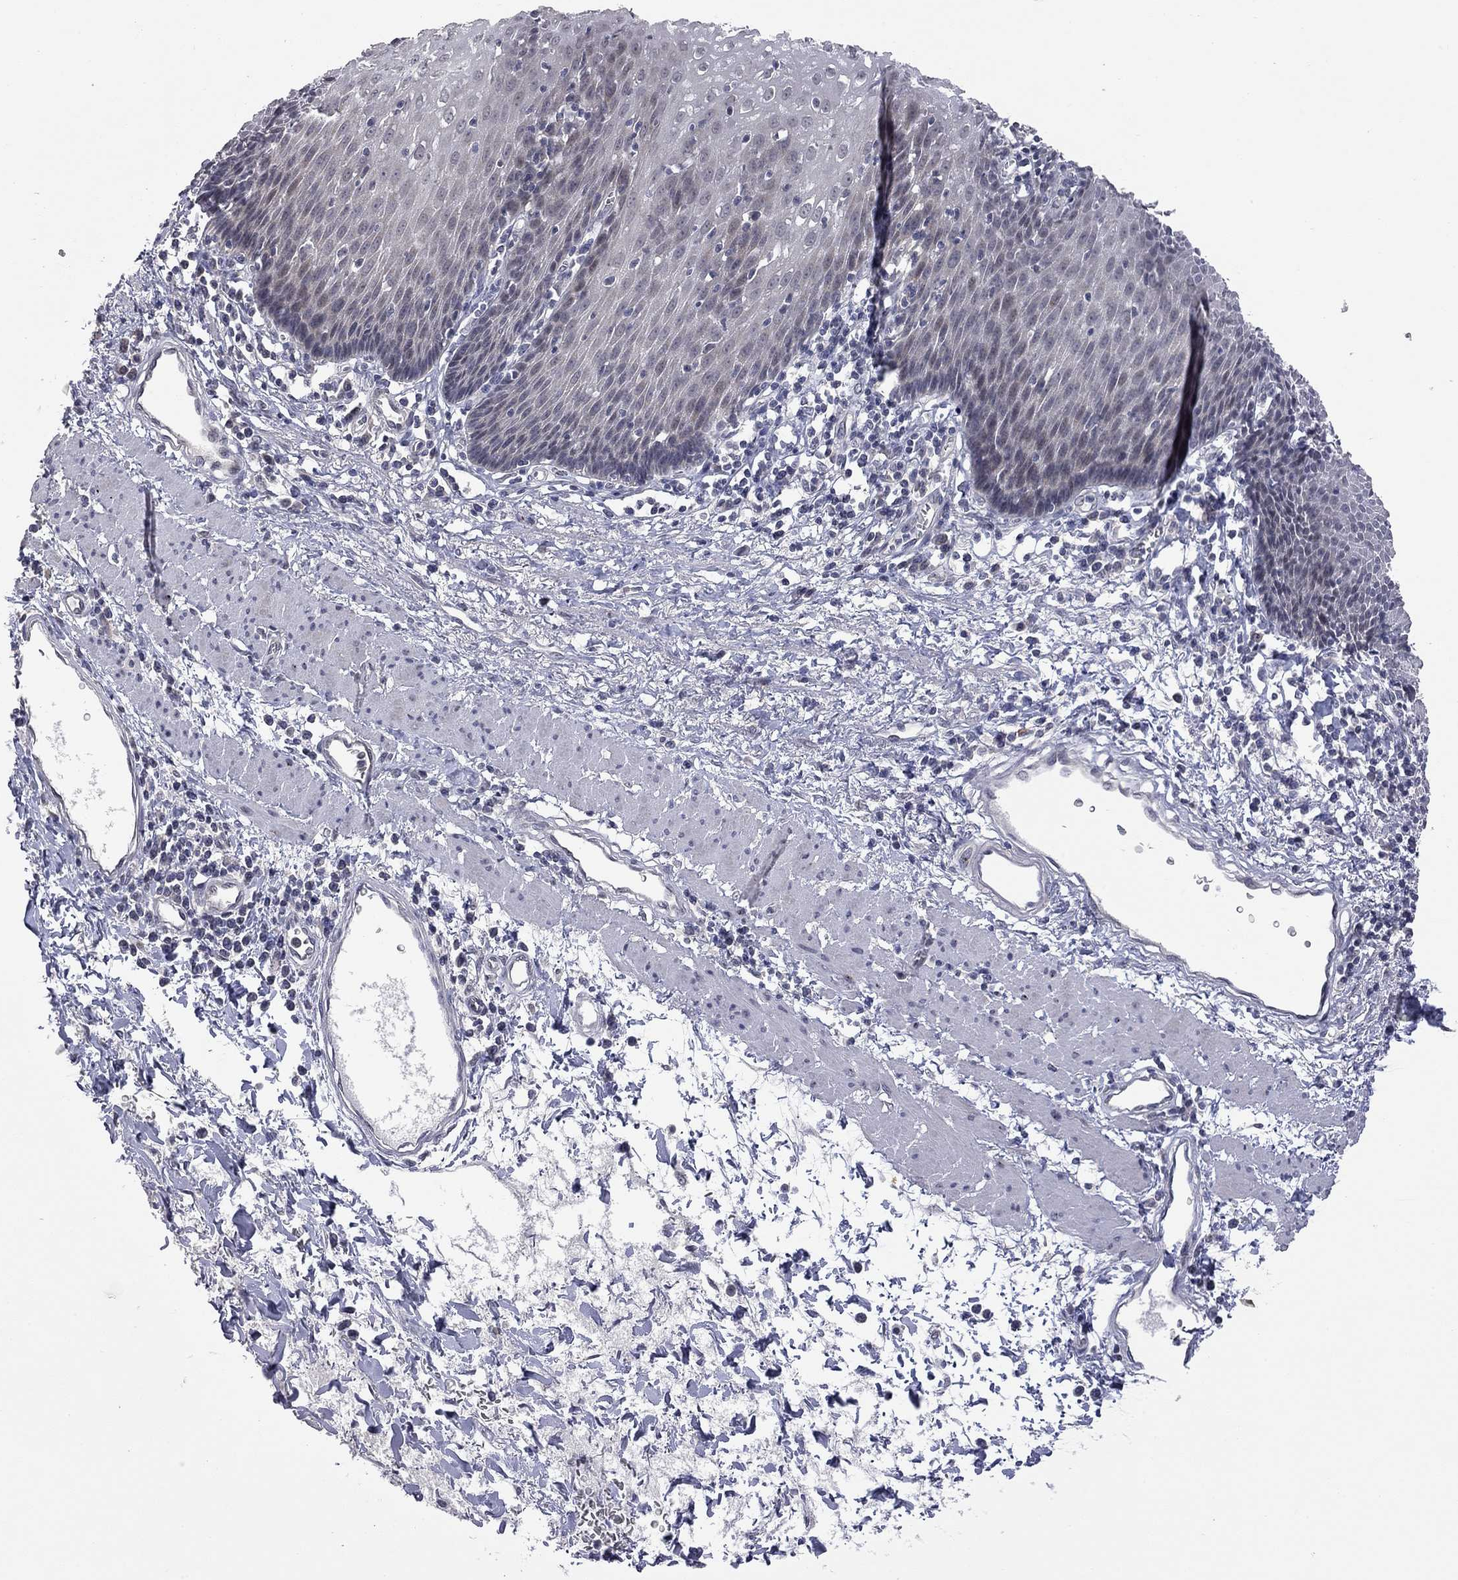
{"staining": {"intensity": "negative", "quantity": "none", "location": "none"}, "tissue": "esophagus", "cell_type": "Squamous epithelial cells", "image_type": "normal", "snomed": [{"axis": "morphology", "description": "Normal tissue, NOS"}, {"axis": "topography", "description": "Esophagus"}], "caption": "There is no significant expression in squamous epithelial cells of esophagus.", "gene": "FABP12", "patient": {"sex": "male", "age": 57}}